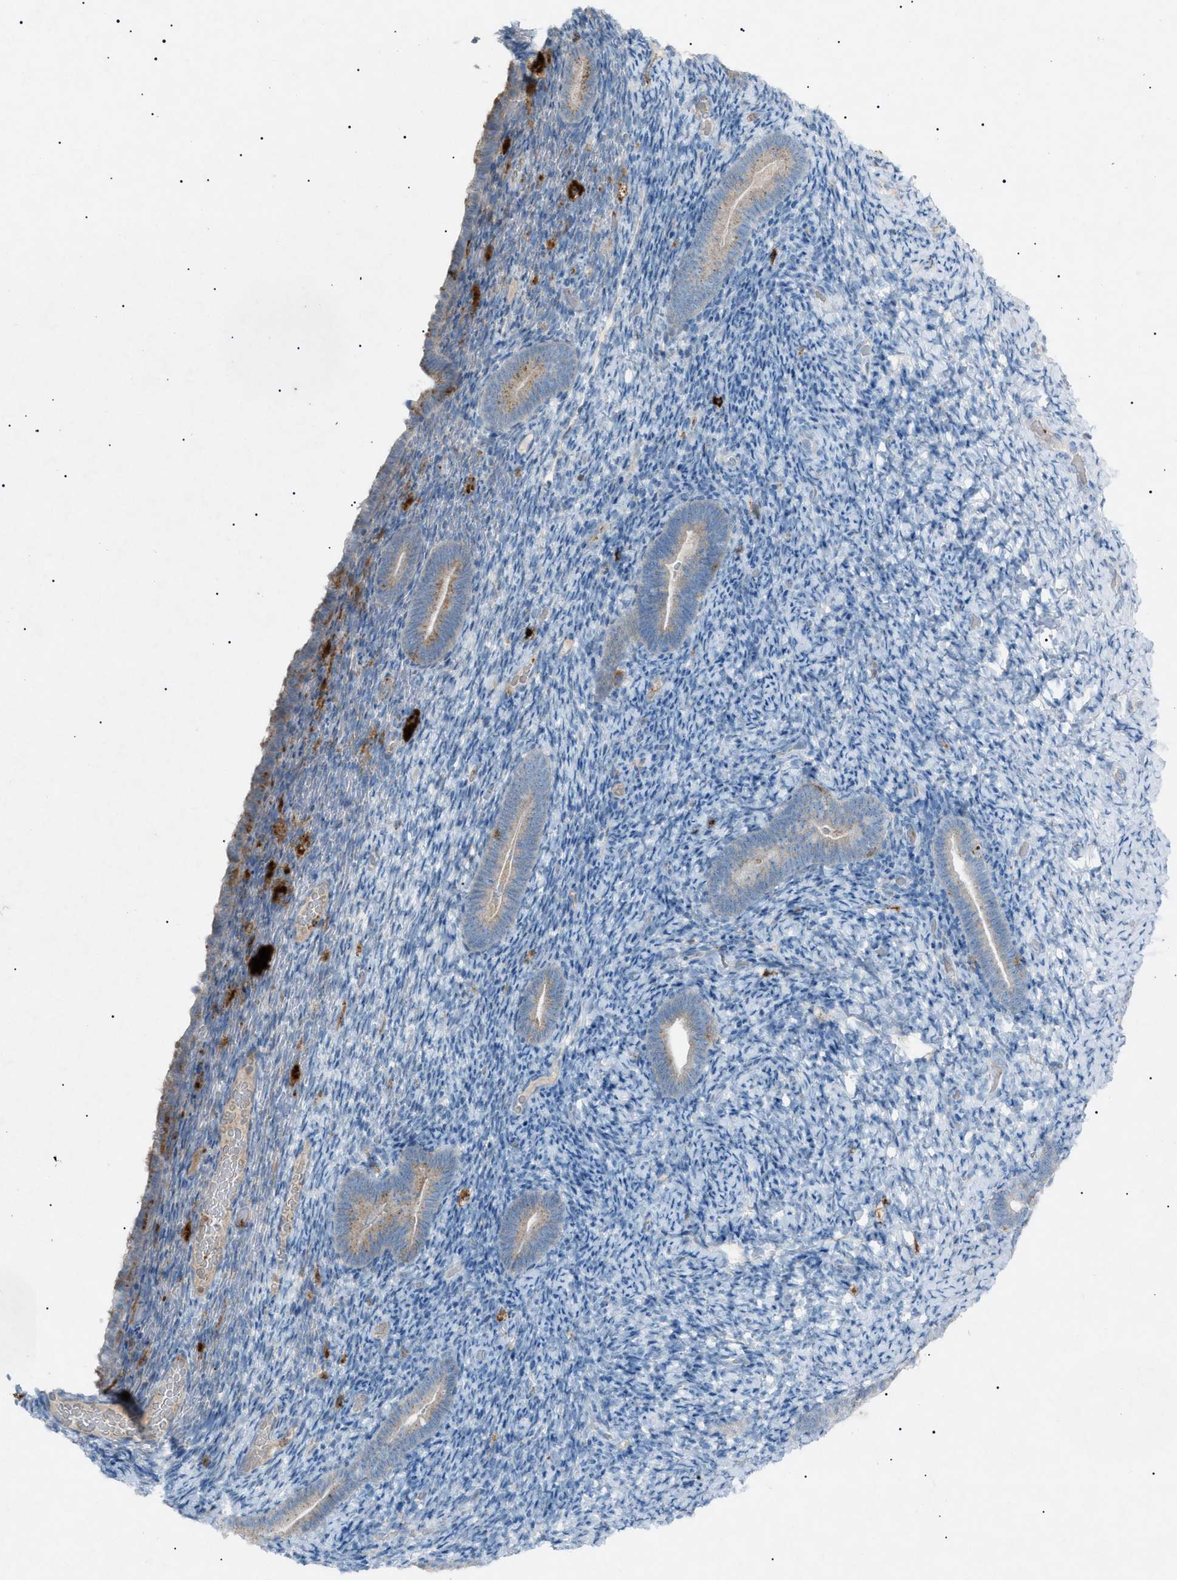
{"staining": {"intensity": "weak", "quantity": "<25%", "location": "cytoplasmic/membranous"}, "tissue": "endometrium", "cell_type": "Cells in endometrial stroma", "image_type": "normal", "snomed": [{"axis": "morphology", "description": "Normal tissue, NOS"}, {"axis": "topography", "description": "Endometrium"}], "caption": "IHC of unremarkable endometrium demonstrates no expression in cells in endometrial stroma.", "gene": "BTK", "patient": {"sex": "female", "age": 51}}